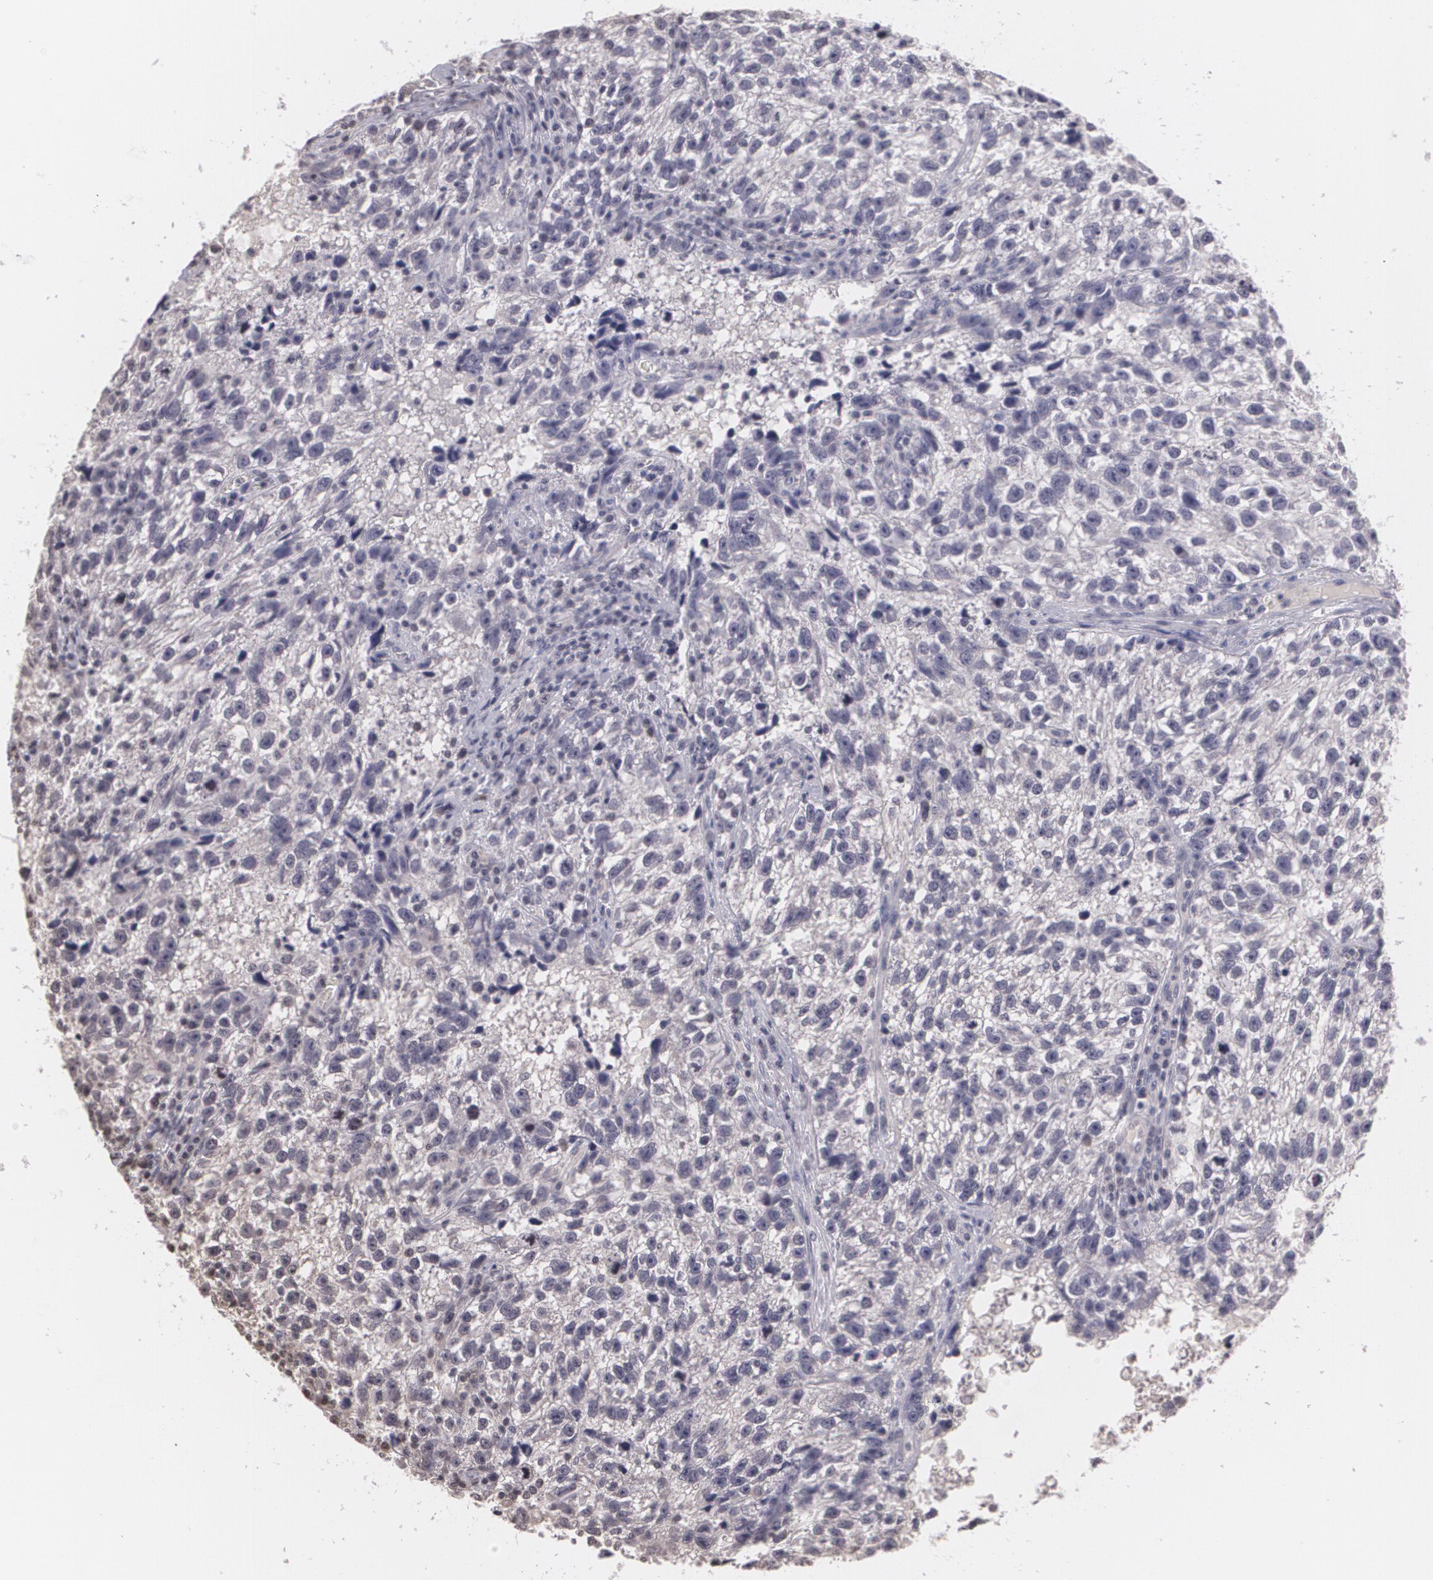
{"staining": {"intensity": "negative", "quantity": "none", "location": "none"}, "tissue": "testis cancer", "cell_type": "Tumor cells", "image_type": "cancer", "snomed": [{"axis": "morphology", "description": "Seminoma, NOS"}, {"axis": "topography", "description": "Testis"}], "caption": "The immunohistochemistry (IHC) photomicrograph has no significant positivity in tumor cells of testis seminoma tissue.", "gene": "MUC1", "patient": {"sex": "male", "age": 38}}